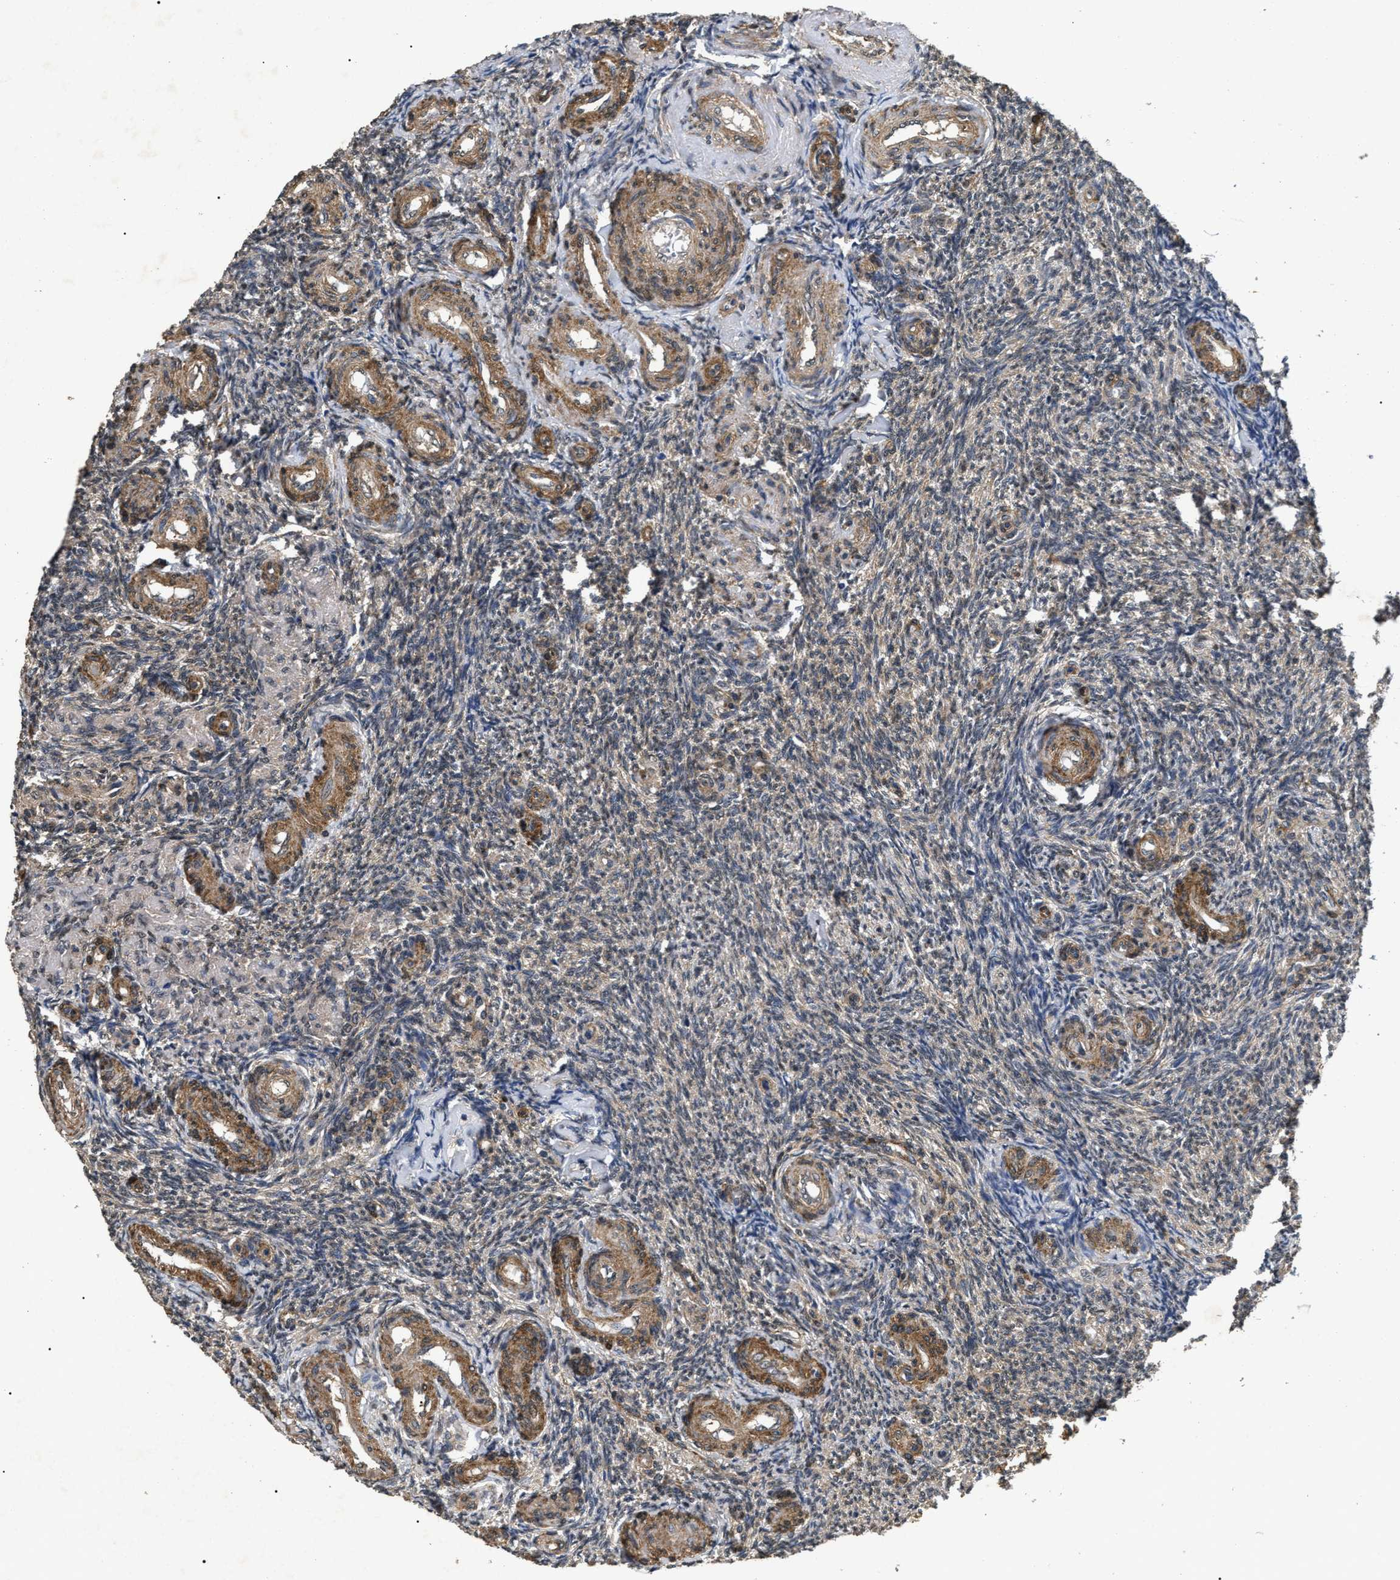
{"staining": {"intensity": "weak", "quantity": "25%-75%", "location": "cytoplasmic/membranous,nuclear"}, "tissue": "ovary", "cell_type": "Ovarian stroma cells", "image_type": "normal", "snomed": [{"axis": "morphology", "description": "Normal tissue, NOS"}, {"axis": "topography", "description": "Ovary"}], "caption": "A high-resolution micrograph shows immunohistochemistry (IHC) staining of unremarkable ovary, which reveals weak cytoplasmic/membranous,nuclear positivity in about 25%-75% of ovarian stroma cells.", "gene": "ANP32E", "patient": {"sex": "female", "age": 41}}